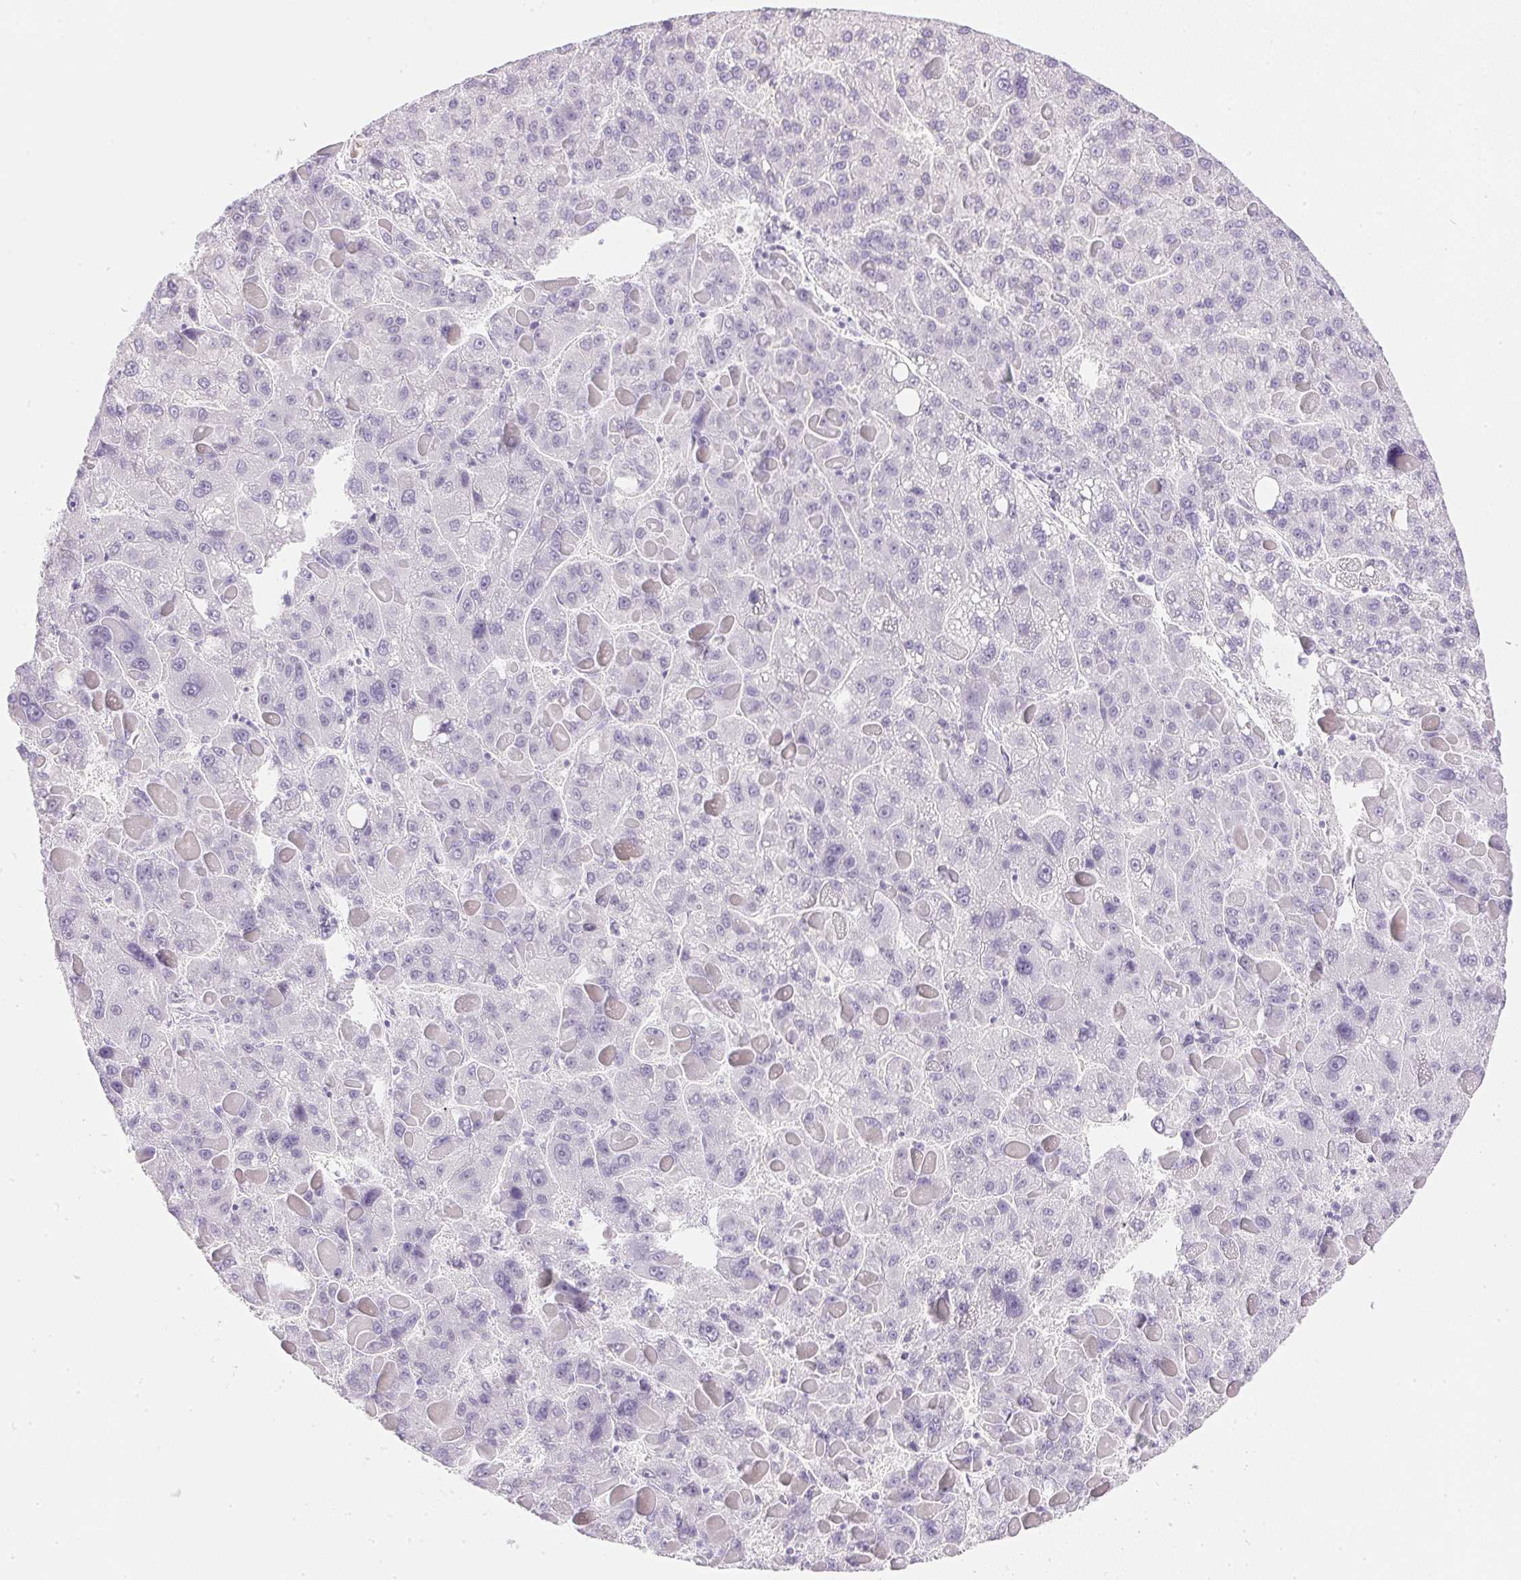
{"staining": {"intensity": "negative", "quantity": "none", "location": "none"}, "tissue": "liver cancer", "cell_type": "Tumor cells", "image_type": "cancer", "snomed": [{"axis": "morphology", "description": "Carcinoma, Hepatocellular, NOS"}, {"axis": "topography", "description": "Liver"}], "caption": "The image displays no staining of tumor cells in liver hepatocellular carcinoma.", "gene": "CPB1", "patient": {"sex": "female", "age": 82}}